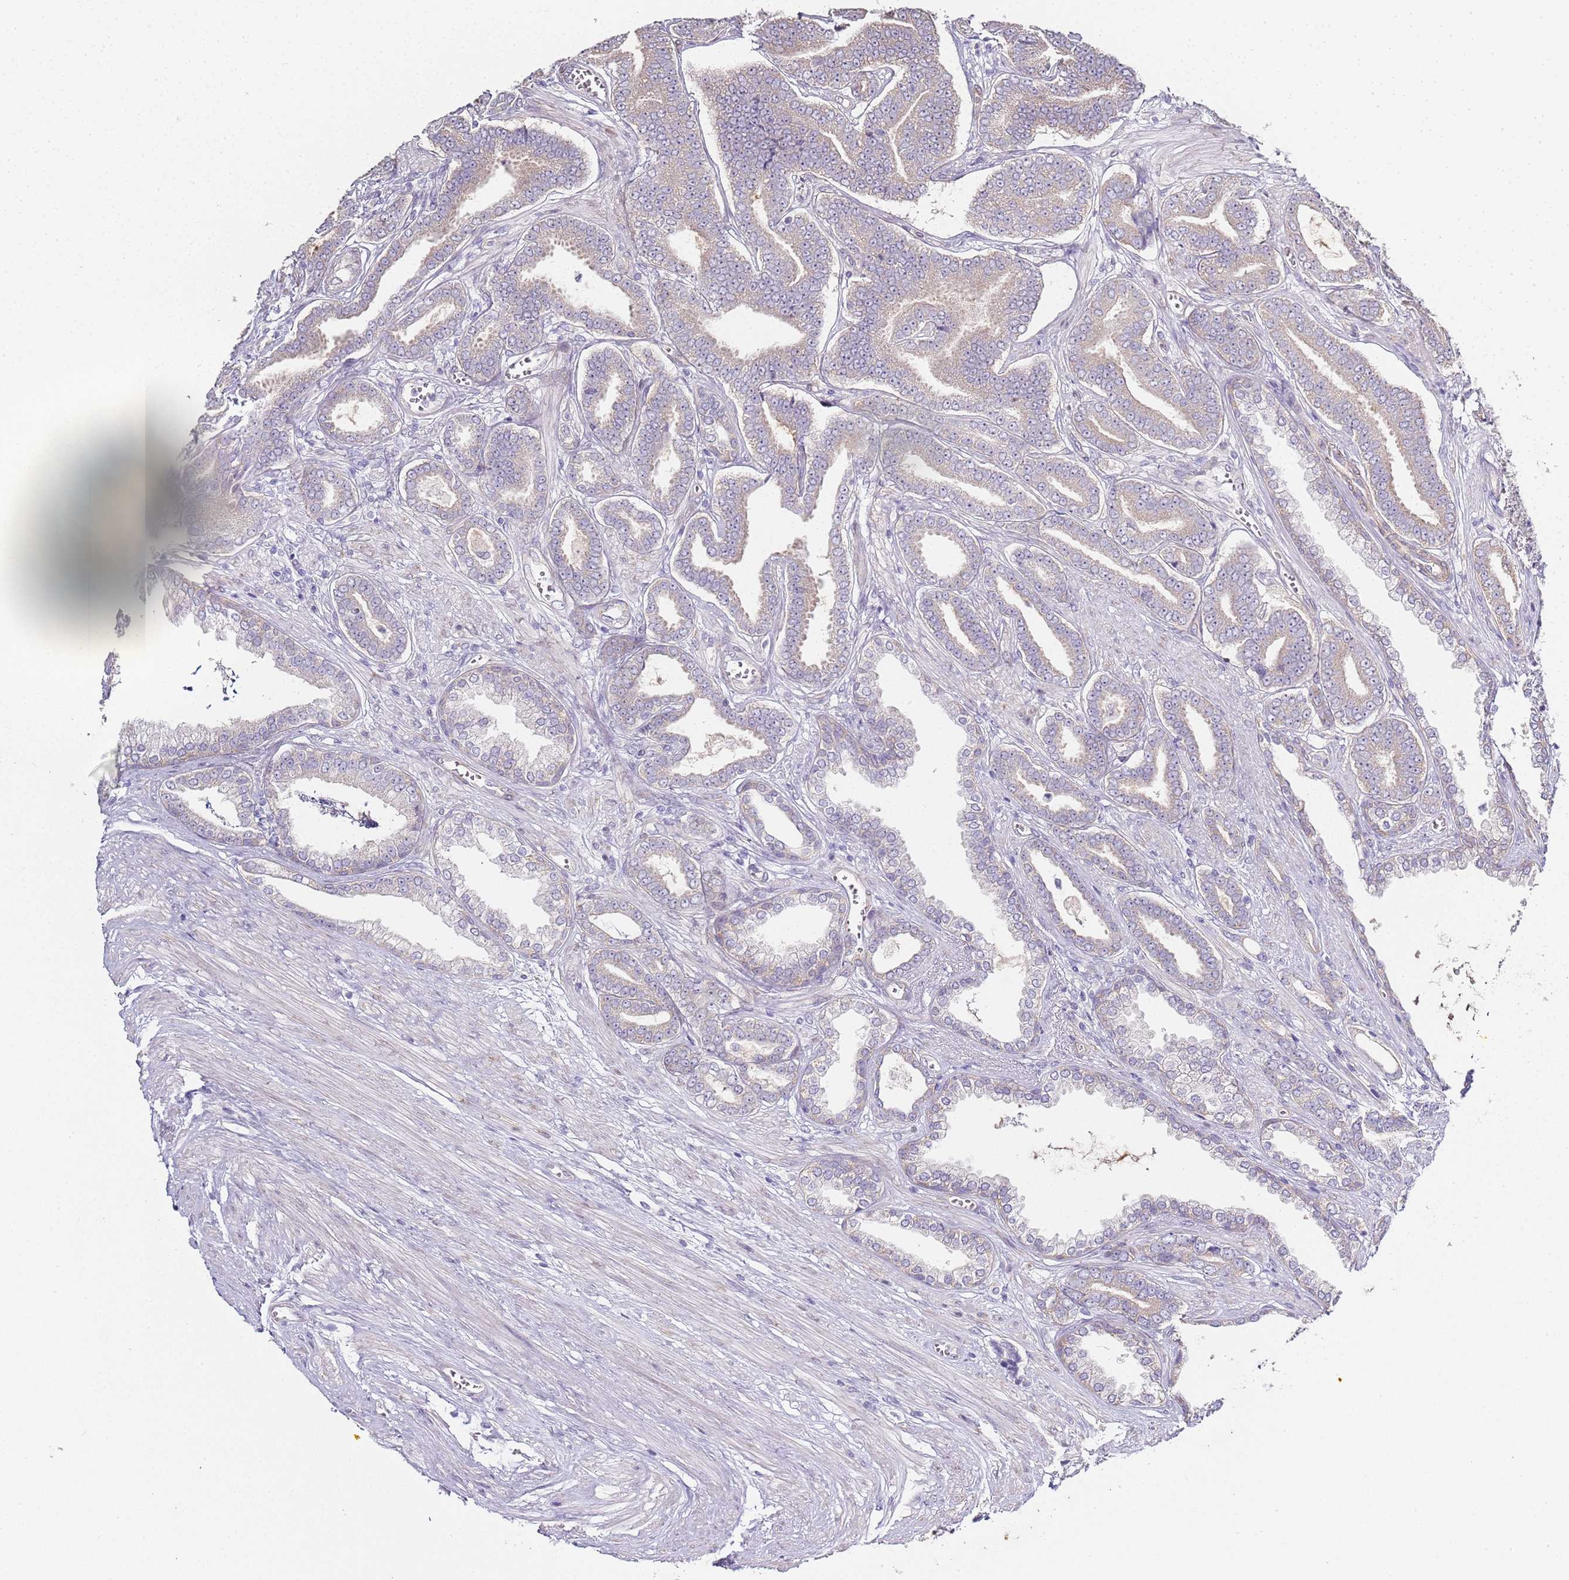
{"staining": {"intensity": "negative", "quantity": "none", "location": "none"}, "tissue": "prostate cancer", "cell_type": "Tumor cells", "image_type": "cancer", "snomed": [{"axis": "morphology", "description": "Adenocarcinoma, NOS"}, {"axis": "topography", "description": "Prostate and seminal vesicle, NOS"}], "caption": "The image demonstrates no staining of tumor cells in prostate adenocarcinoma. The staining is performed using DAB (3,3'-diaminobenzidine) brown chromogen with nuclei counter-stained in using hematoxylin.", "gene": "TBC1D9", "patient": {"sex": "male", "age": 76}}